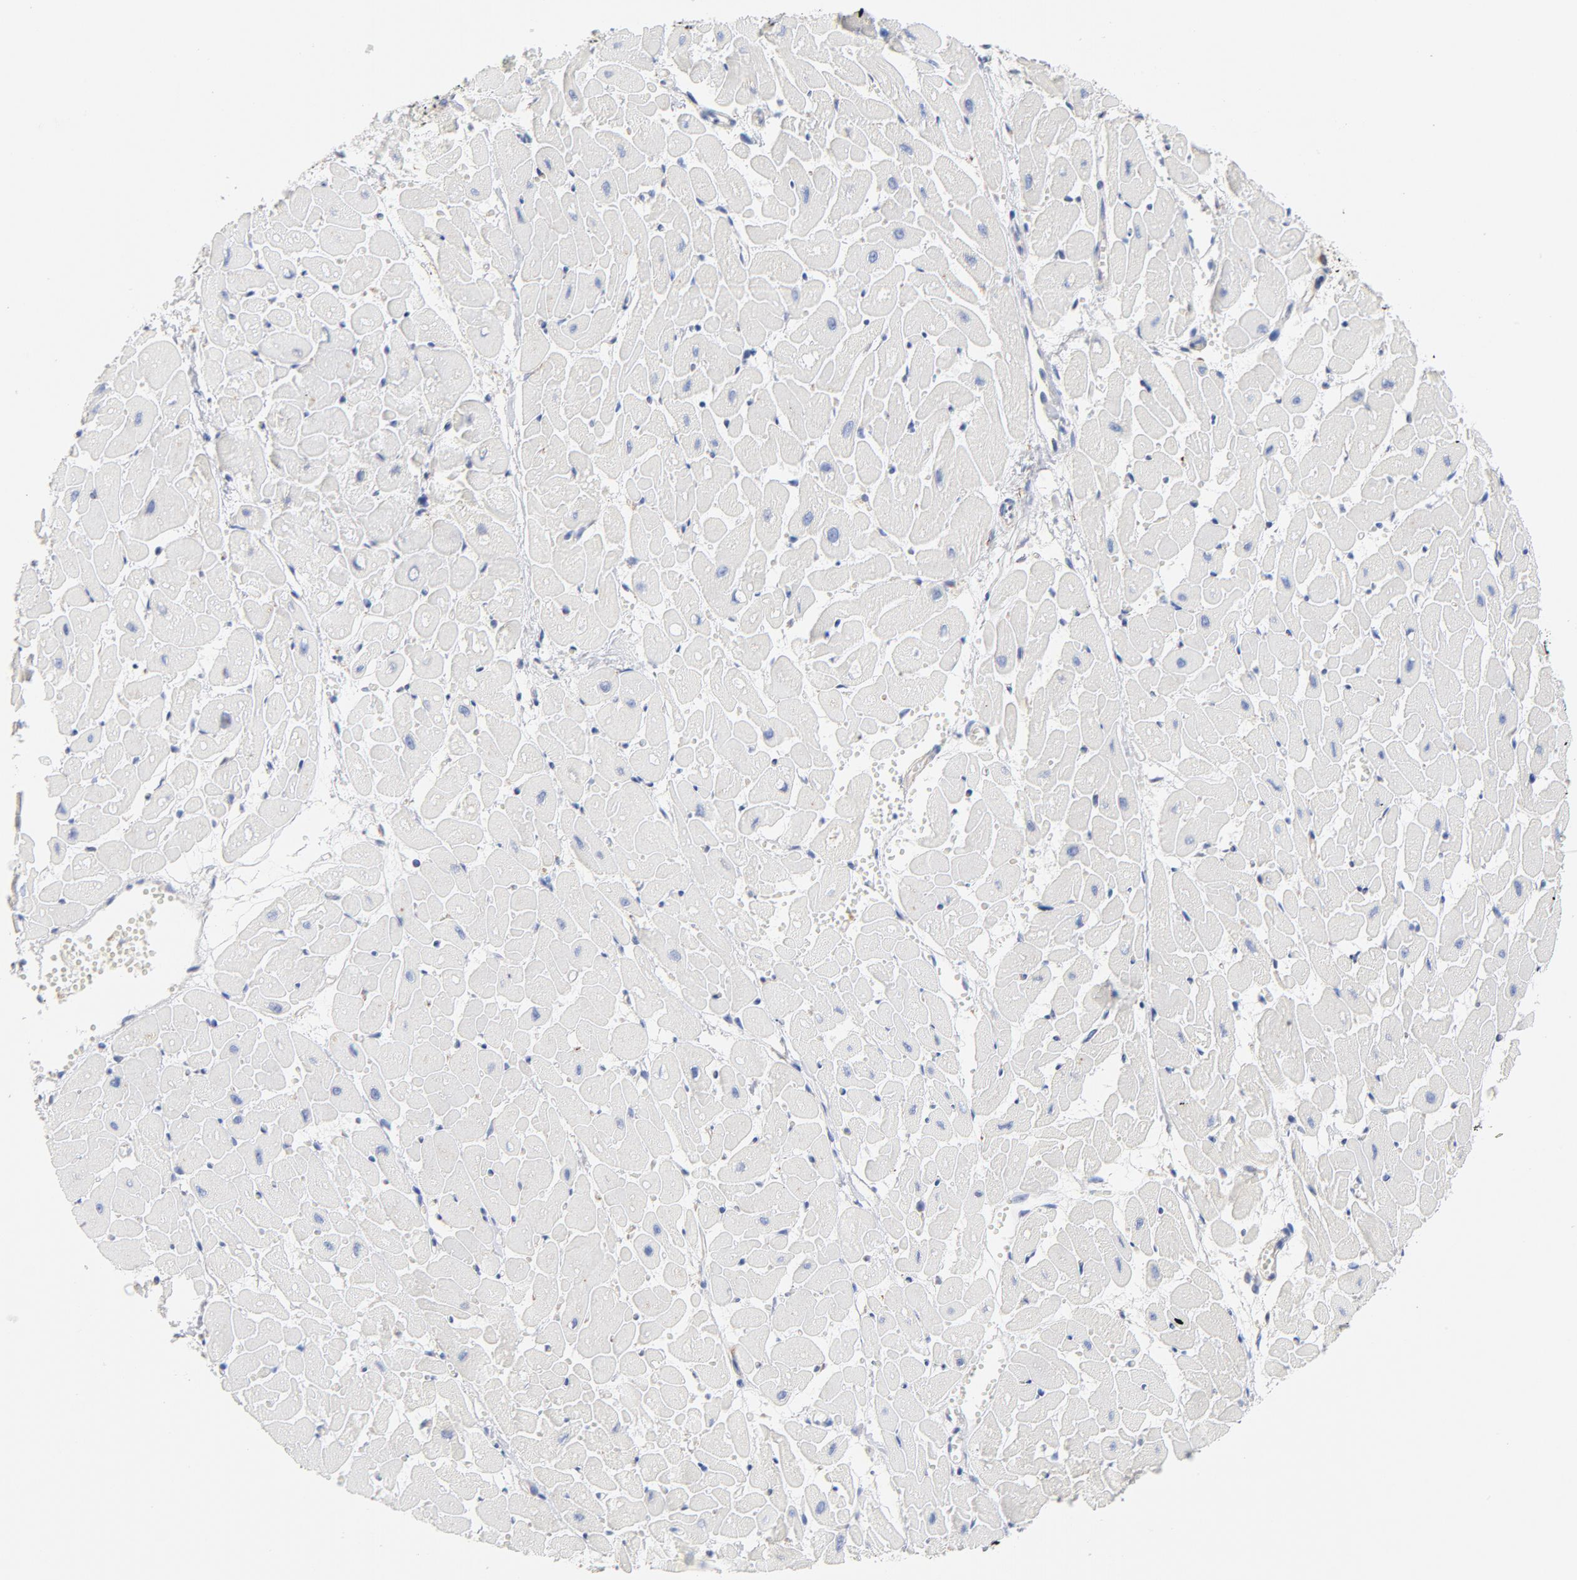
{"staining": {"intensity": "strong", "quantity": "<25%", "location": "nuclear"}, "tissue": "heart muscle", "cell_type": "Cardiomyocytes", "image_type": "normal", "snomed": [{"axis": "morphology", "description": "Normal tissue, NOS"}, {"axis": "topography", "description": "Heart"}], "caption": "Heart muscle stained with DAB IHC reveals medium levels of strong nuclear expression in approximately <25% of cardiomyocytes. (DAB IHC, brown staining for protein, blue staining for nuclei).", "gene": "RAPGEF3", "patient": {"sex": "female", "age": 19}}